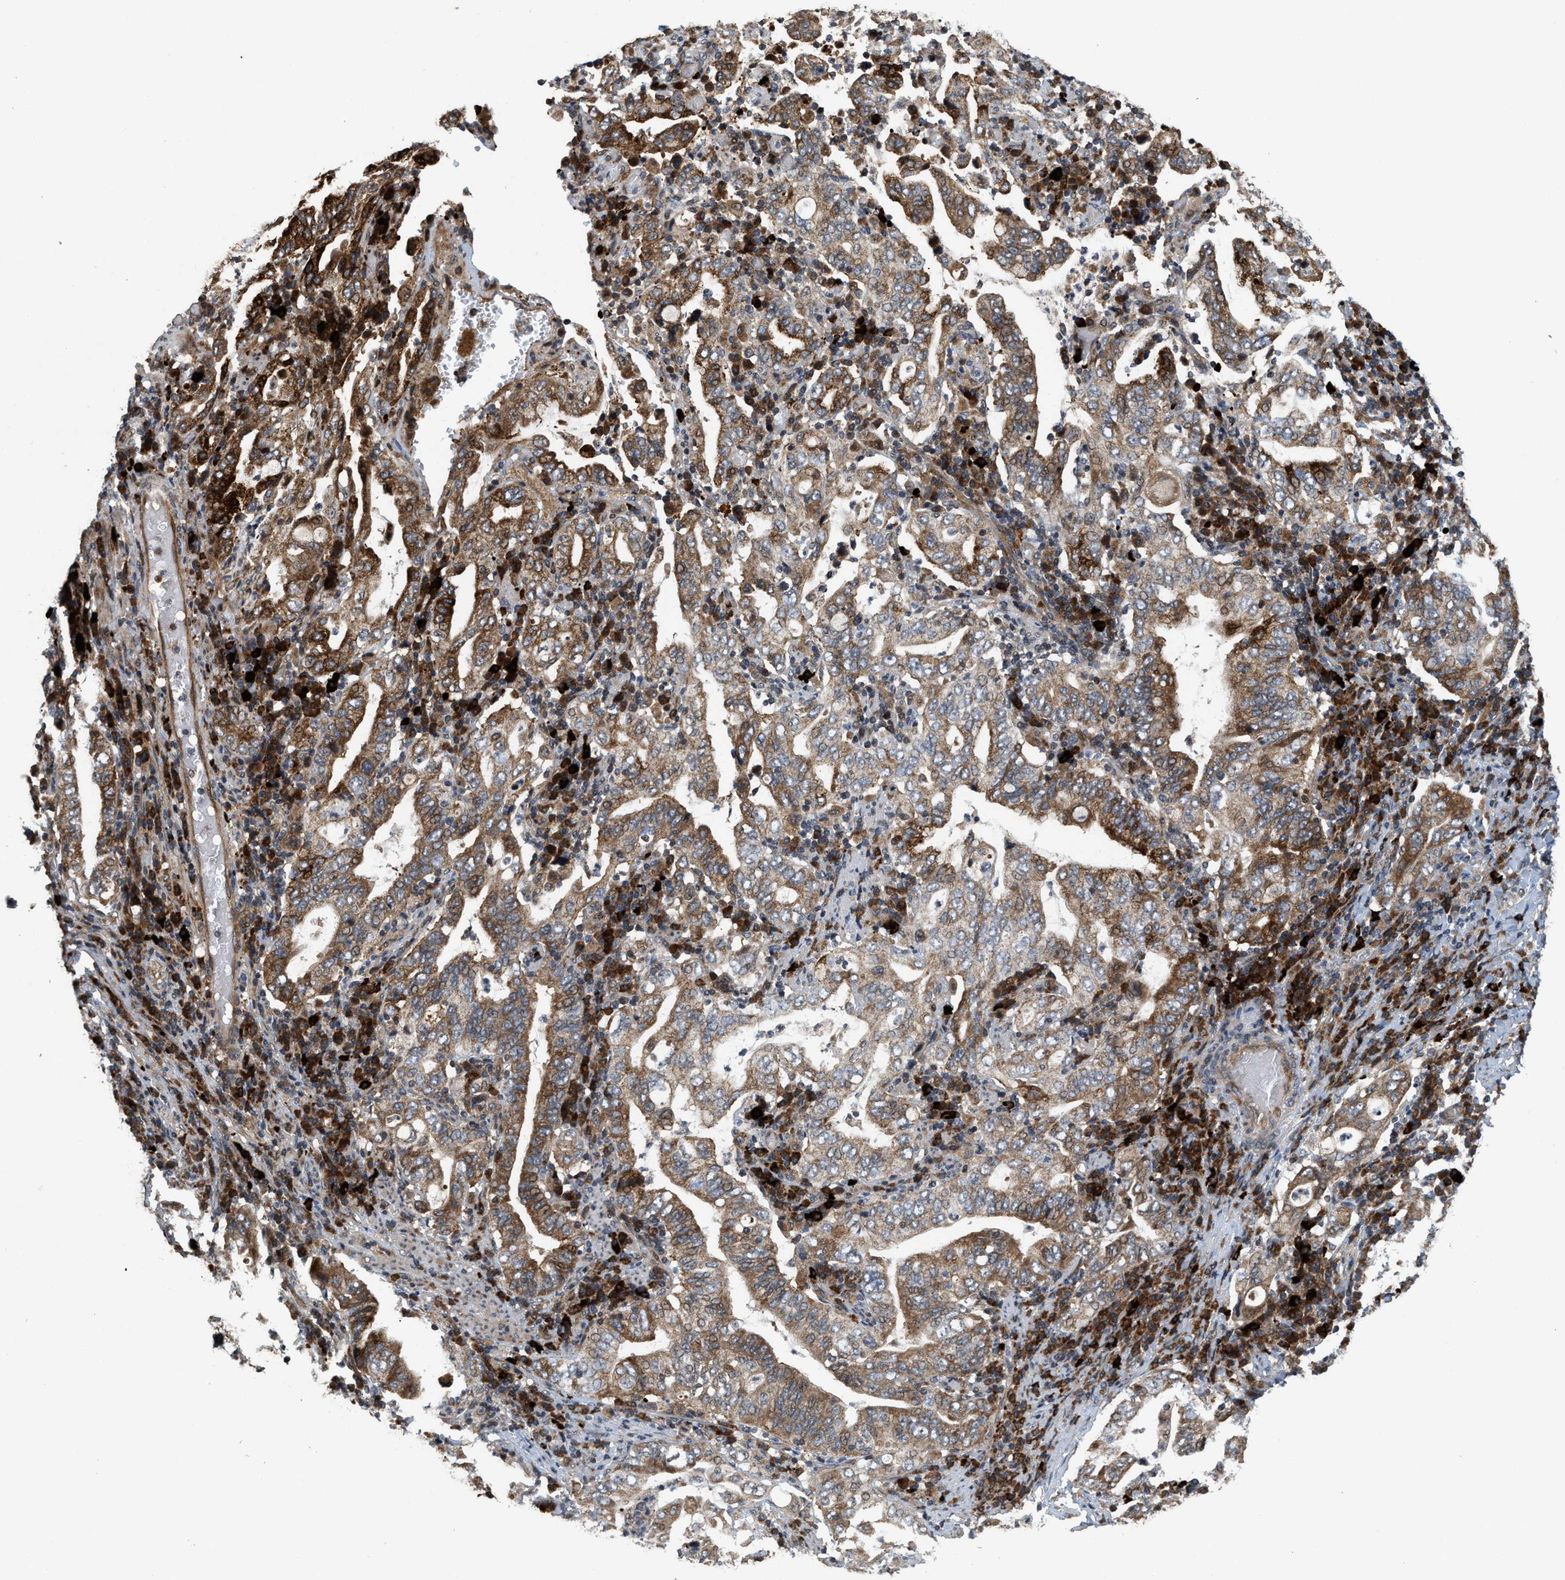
{"staining": {"intensity": "moderate", "quantity": ">75%", "location": "cytoplasmic/membranous"}, "tissue": "stomach cancer", "cell_type": "Tumor cells", "image_type": "cancer", "snomed": [{"axis": "morphology", "description": "Normal tissue, NOS"}, {"axis": "morphology", "description": "Adenocarcinoma, NOS"}, {"axis": "topography", "description": "Esophagus"}, {"axis": "topography", "description": "Stomach, upper"}, {"axis": "topography", "description": "Peripheral nerve tissue"}], "caption": "IHC image of neoplastic tissue: stomach adenocarcinoma stained using immunohistochemistry (IHC) displays medium levels of moderate protein expression localized specifically in the cytoplasmic/membranous of tumor cells, appearing as a cytoplasmic/membranous brown color.", "gene": "ELP2", "patient": {"sex": "male", "age": 62}}